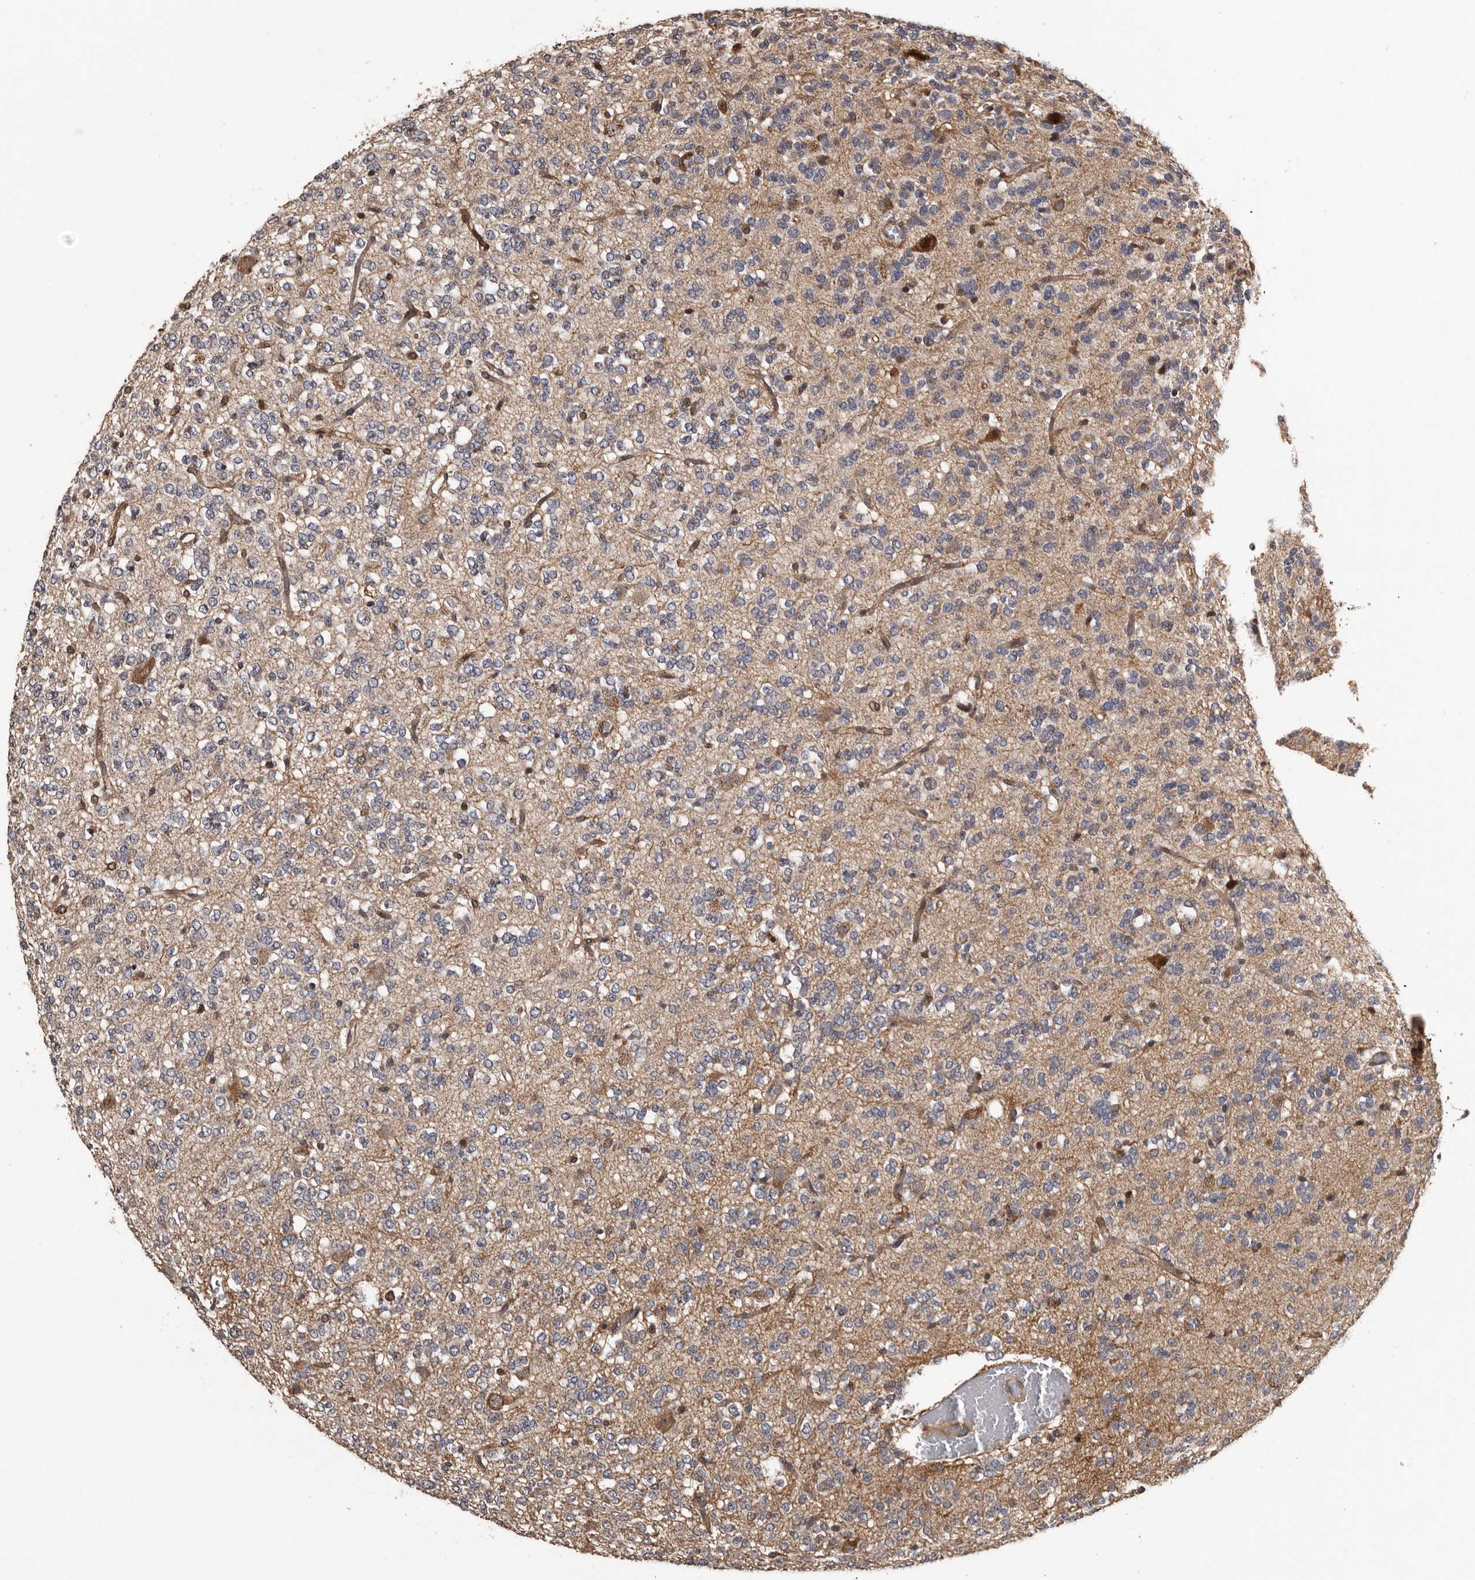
{"staining": {"intensity": "negative", "quantity": "none", "location": "none"}, "tissue": "glioma", "cell_type": "Tumor cells", "image_type": "cancer", "snomed": [{"axis": "morphology", "description": "Glioma, malignant, Low grade"}, {"axis": "topography", "description": "Brain"}], "caption": "Human low-grade glioma (malignant) stained for a protein using immunohistochemistry reveals no staining in tumor cells.", "gene": "SERTAD4", "patient": {"sex": "male", "age": 38}}